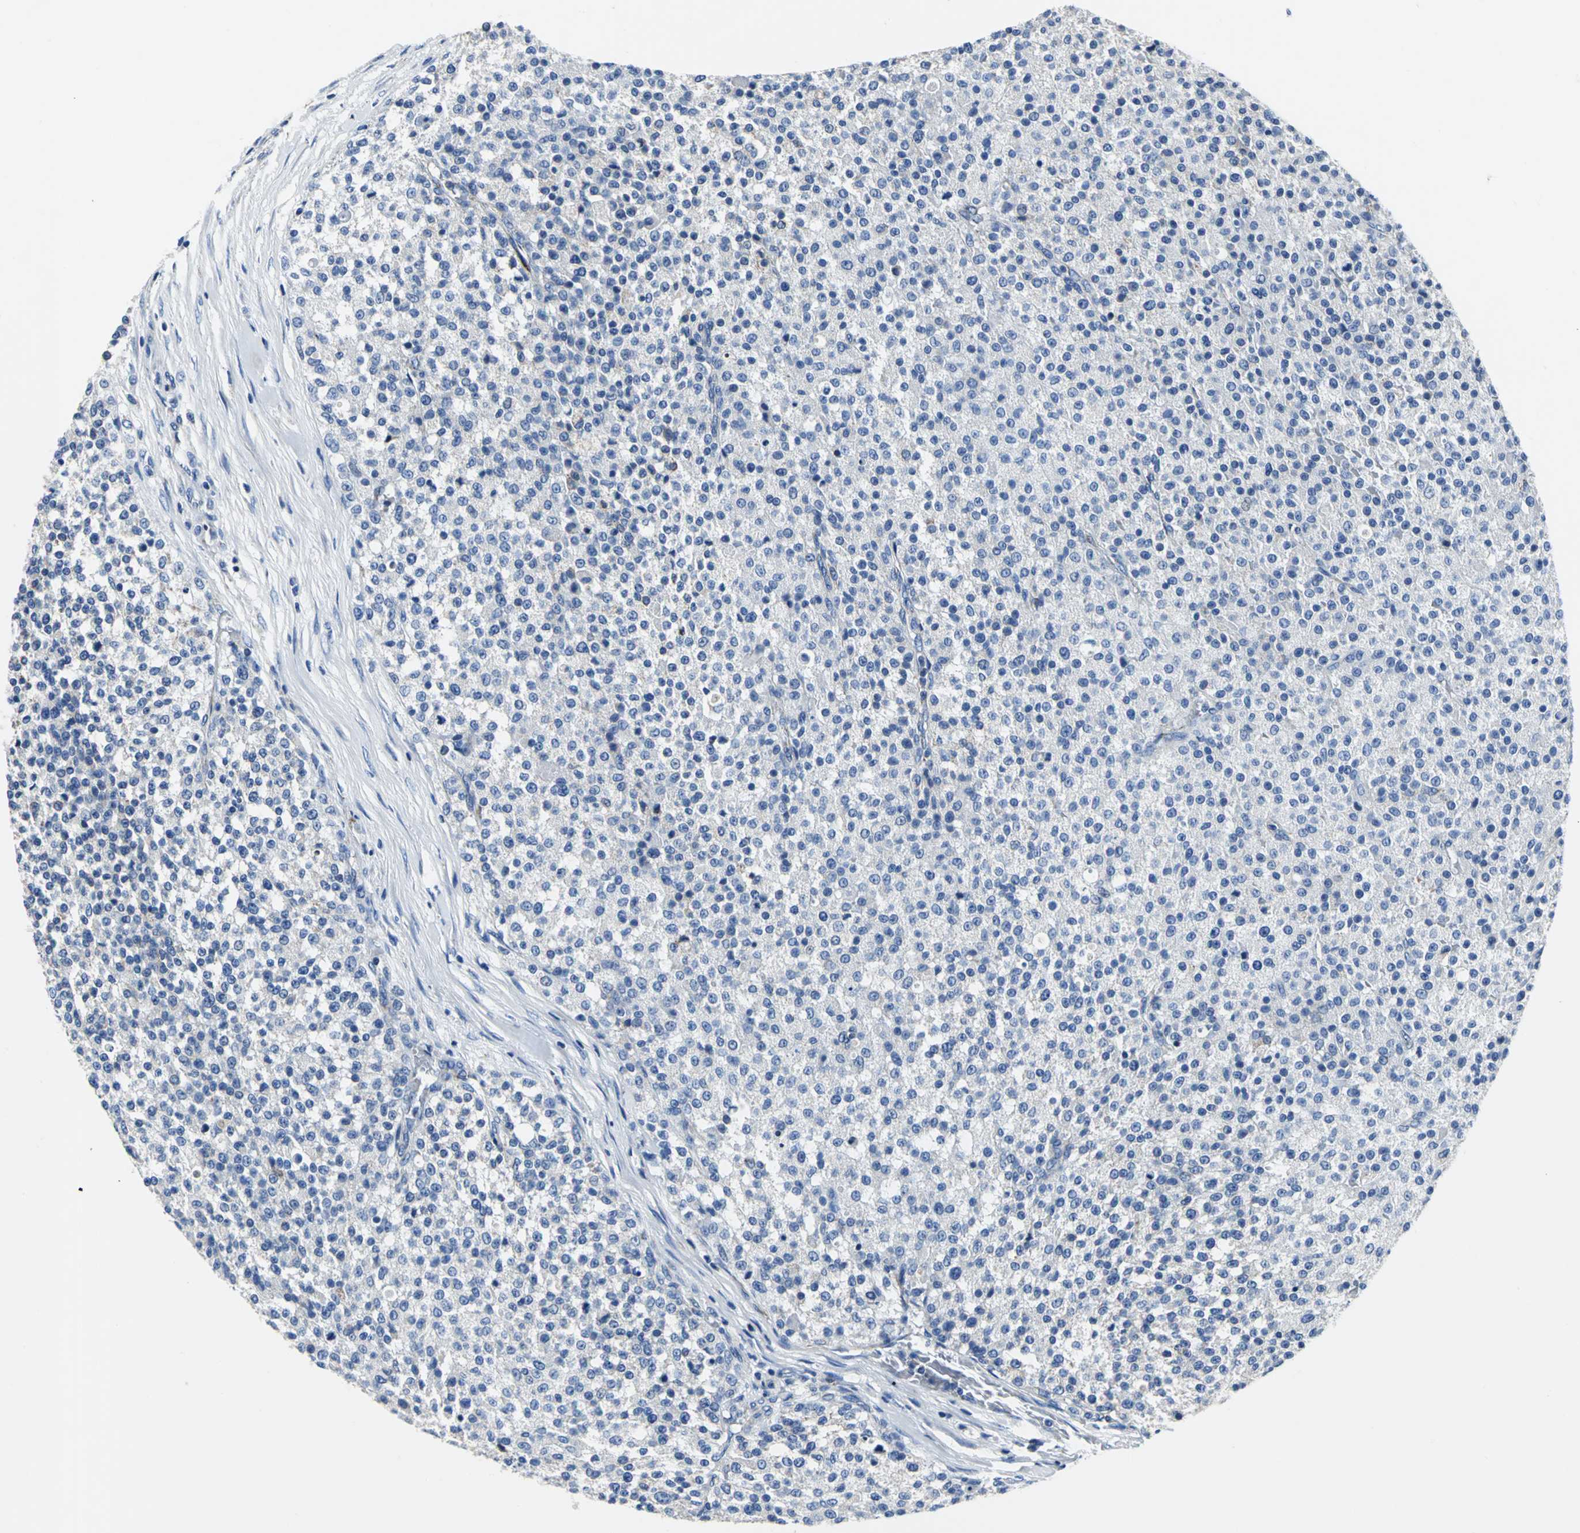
{"staining": {"intensity": "negative", "quantity": "none", "location": "none"}, "tissue": "testis cancer", "cell_type": "Tumor cells", "image_type": "cancer", "snomed": [{"axis": "morphology", "description": "Seminoma, NOS"}, {"axis": "topography", "description": "Testis"}], "caption": "Immunohistochemistry histopathology image of testis cancer (seminoma) stained for a protein (brown), which reveals no staining in tumor cells.", "gene": "IFI6", "patient": {"sex": "male", "age": 59}}